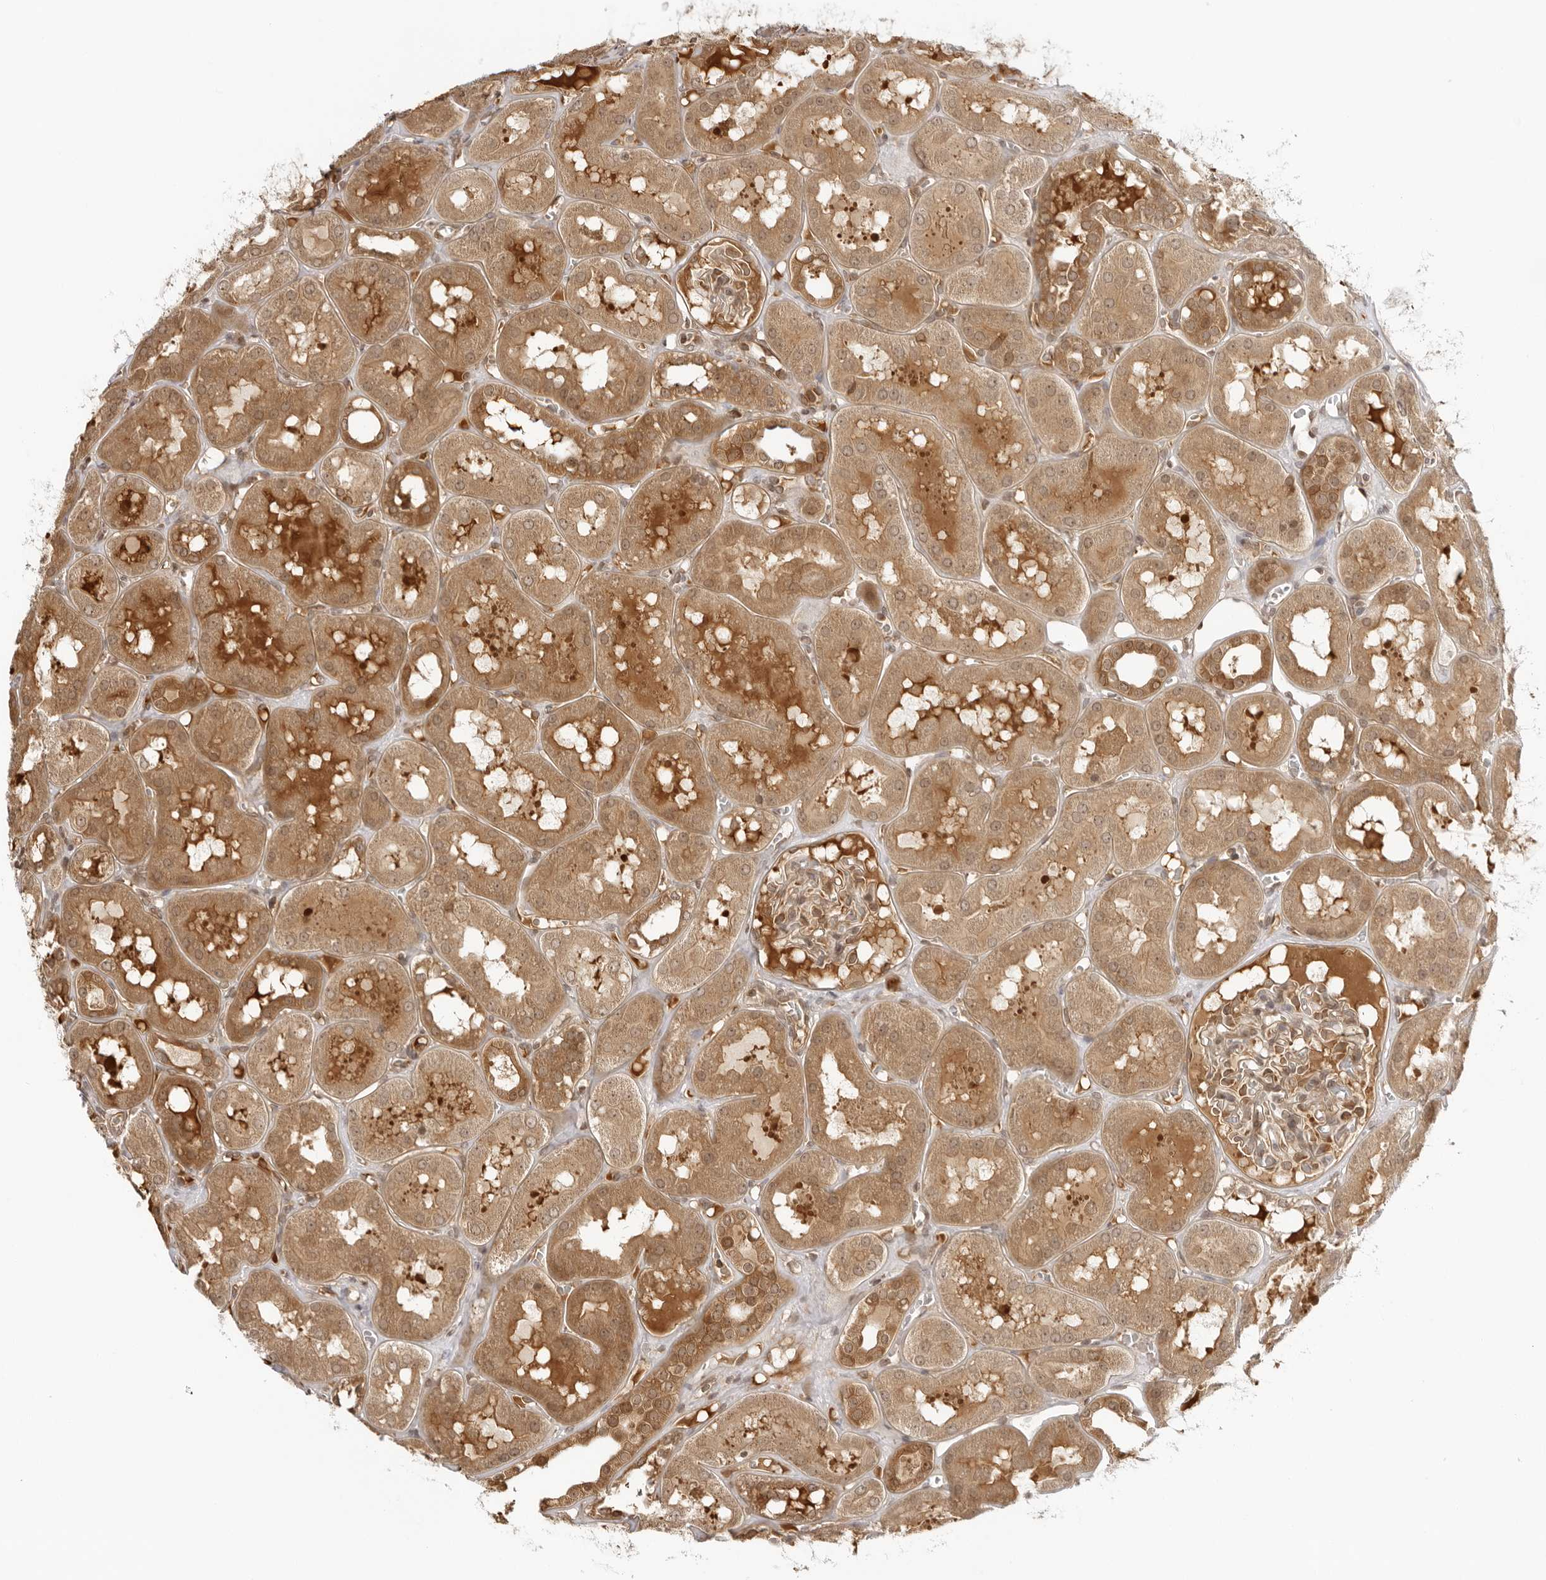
{"staining": {"intensity": "moderate", "quantity": "<25%", "location": "cytoplasmic/membranous"}, "tissue": "kidney", "cell_type": "Cells in glomeruli", "image_type": "normal", "snomed": [{"axis": "morphology", "description": "Normal tissue, NOS"}, {"axis": "topography", "description": "Kidney"}, {"axis": "topography", "description": "Urinary bladder"}], "caption": "DAB (3,3'-diaminobenzidine) immunohistochemical staining of unremarkable kidney shows moderate cytoplasmic/membranous protein expression in approximately <25% of cells in glomeruli.", "gene": "PRRC2C", "patient": {"sex": "male", "age": 16}}